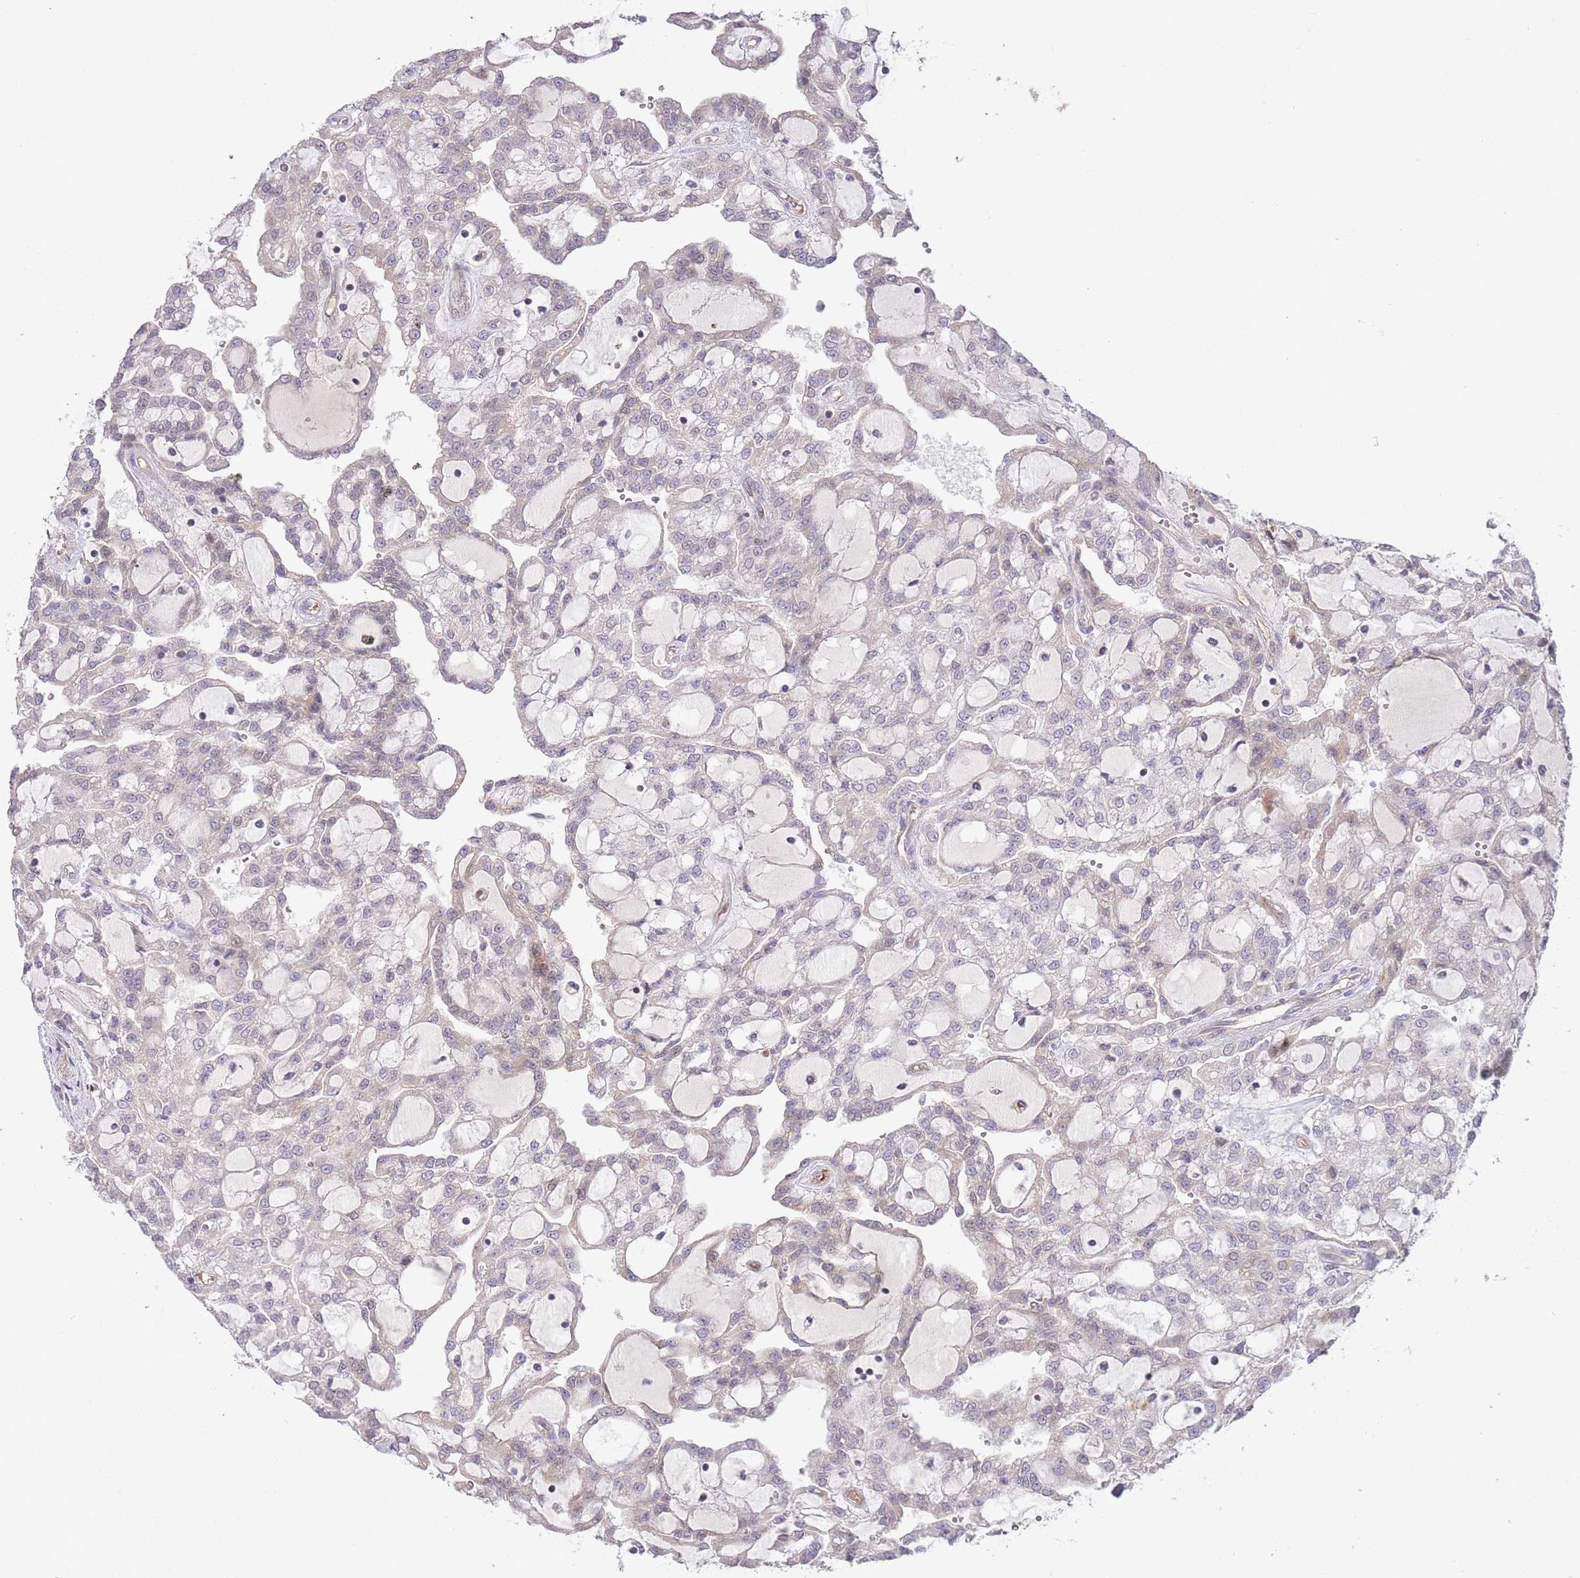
{"staining": {"intensity": "weak", "quantity": "<25%", "location": "cytoplasmic/membranous,nuclear"}, "tissue": "renal cancer", "cell_type": "Tumor cells", "image_type": "cancer", "snomed": [{"axis": "morphology", "description": "Adenocarcinoma, NOS"}, {"axis": "topography", "description": "Kidney"}], "caption": "Immunohistochemistry micrograph of human renal cancer (adenocarcinoma) stained for a protein (brown), which displays no staining in tumor cells.", "gene": "DPP10", "patient": {"sex": "male", "age": 63}}